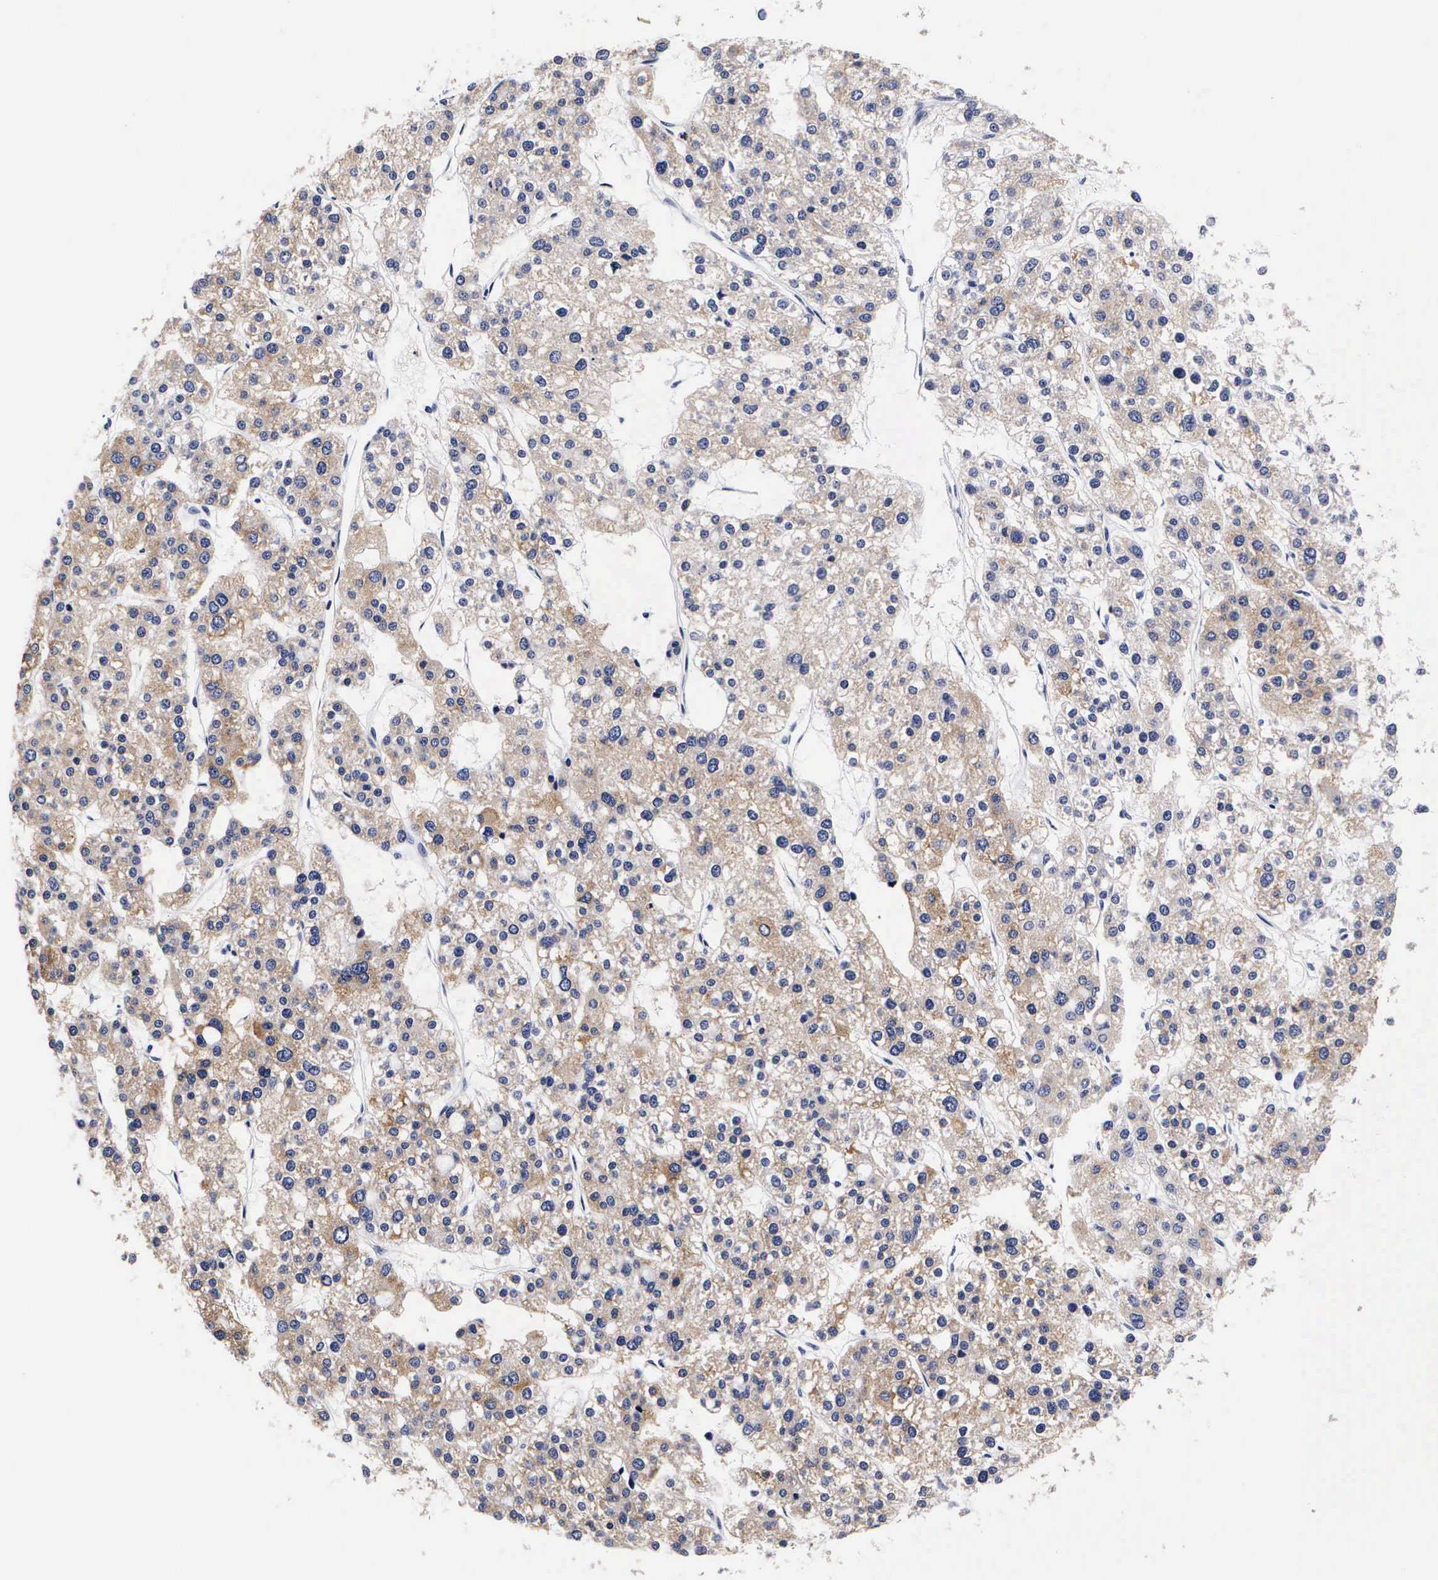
{"staining": {"intensity": "moderate", "quantity": "25%-75%", "location": "cytoplasmic/membranous"}, "tissue": "liver cancer", "cell_type": "Tumor cells", "image_type": "cancer", "snomed": [{"axis": "morphology", "description": "Carcinoma, Hepatocellular, NOS"}, {"axis": "topography", "description": "Liver"}], "caption": "Moderate cytoplasmic/membranous protein staining is appreciated in approximately 25%-75% of tumor cells in liver hepatocellular carcinoma. (Brightfield microscopy of DAB IHC at high magnification).", "gene": "RNASE6", "patient": {"sex": "female", "age": 85}}